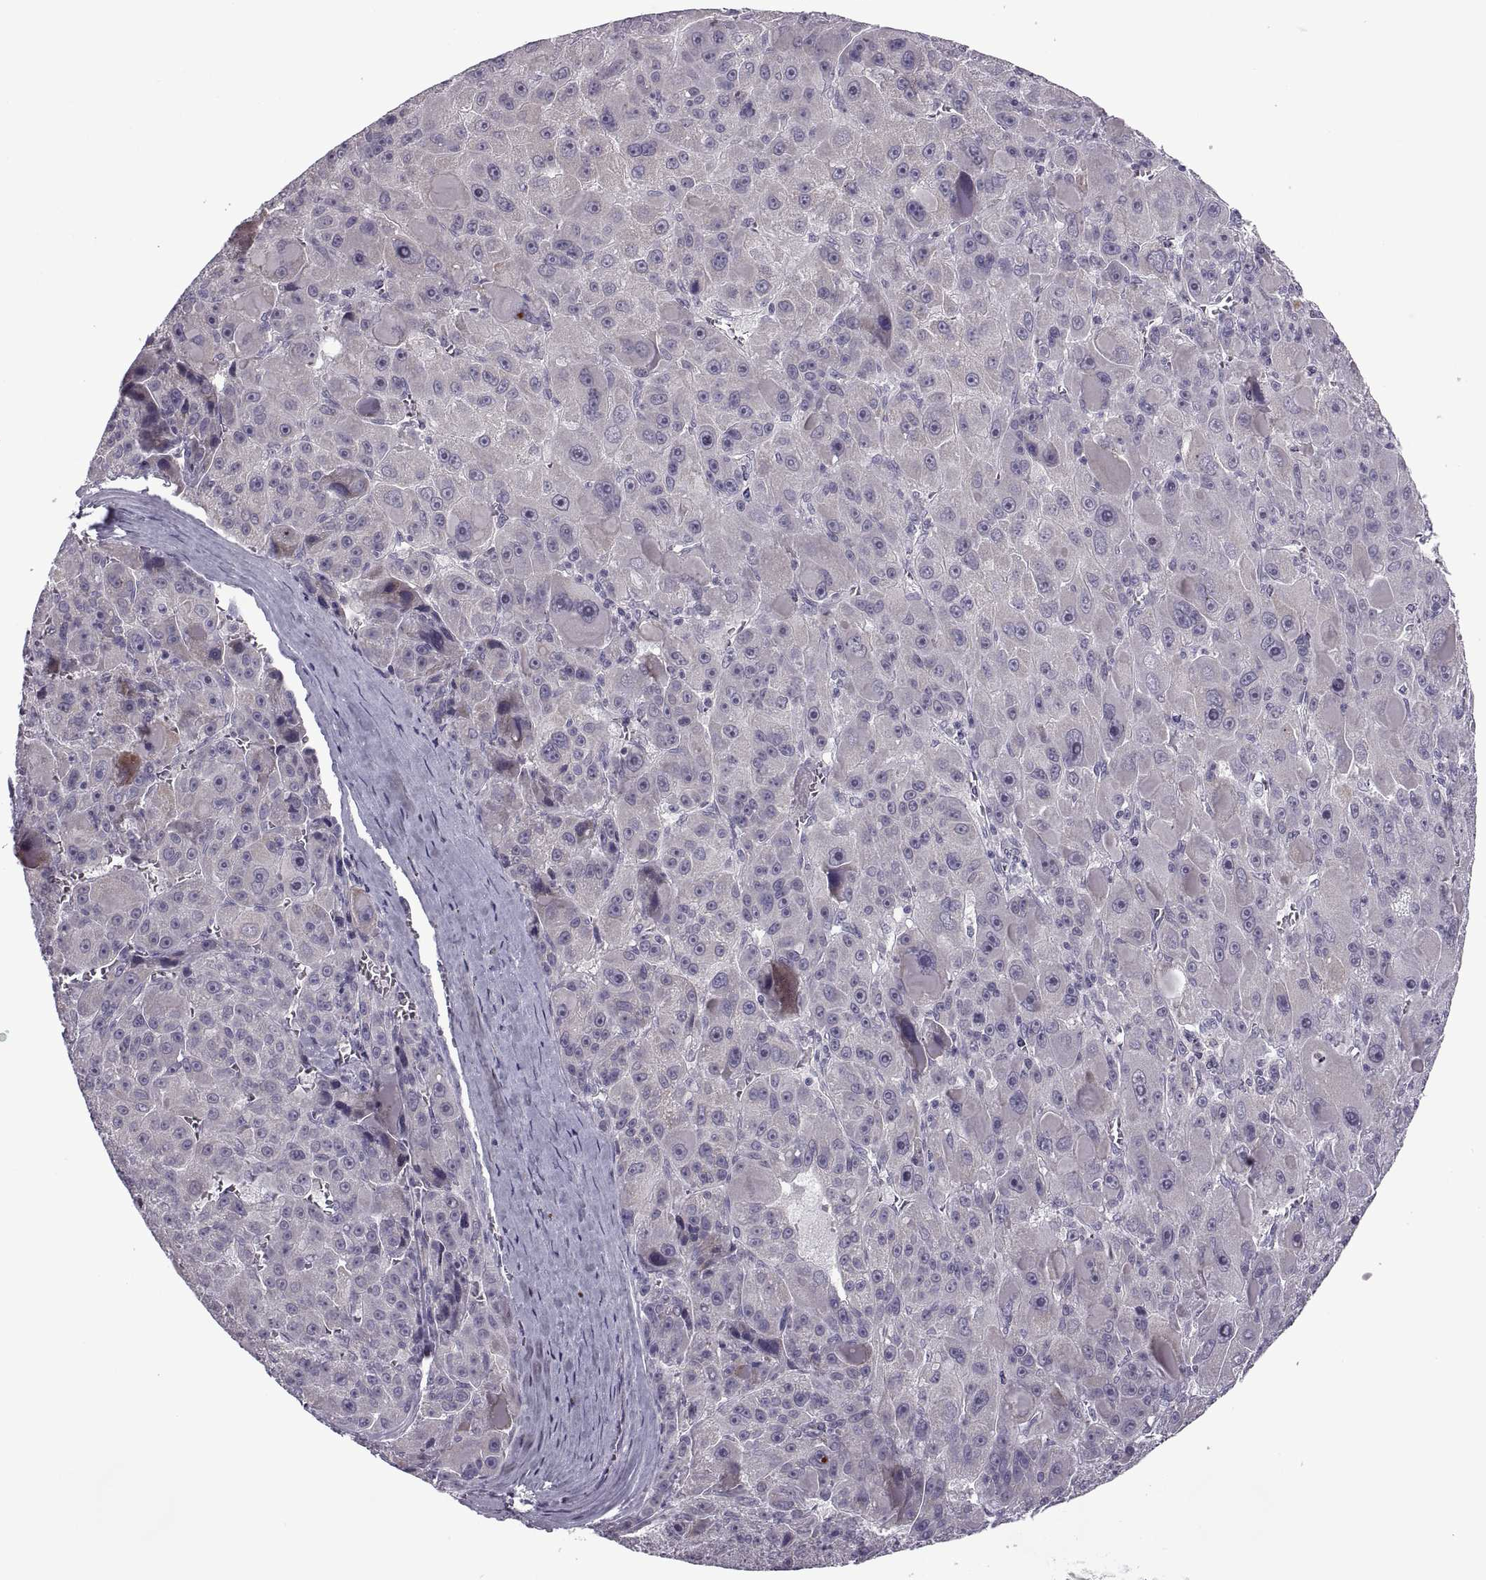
{"staining": {"intensity": "negative", "quantity": "none", "location": "none"}, "tissue": "liver cancer", "cell_type": "Tumor cells", "image_type": "cancer", "snomed": [{"axis": "morphology", "description": "Carcinoma, Hepatocellular, NOS"}, {"axis": "topography", "description": "Liver"}], "caption": "Tumor cells show no significant staining in liver hepatocellular carcinoma.", "gene": "RIPK4", "patient": {"sex": "male", "age": 76}}